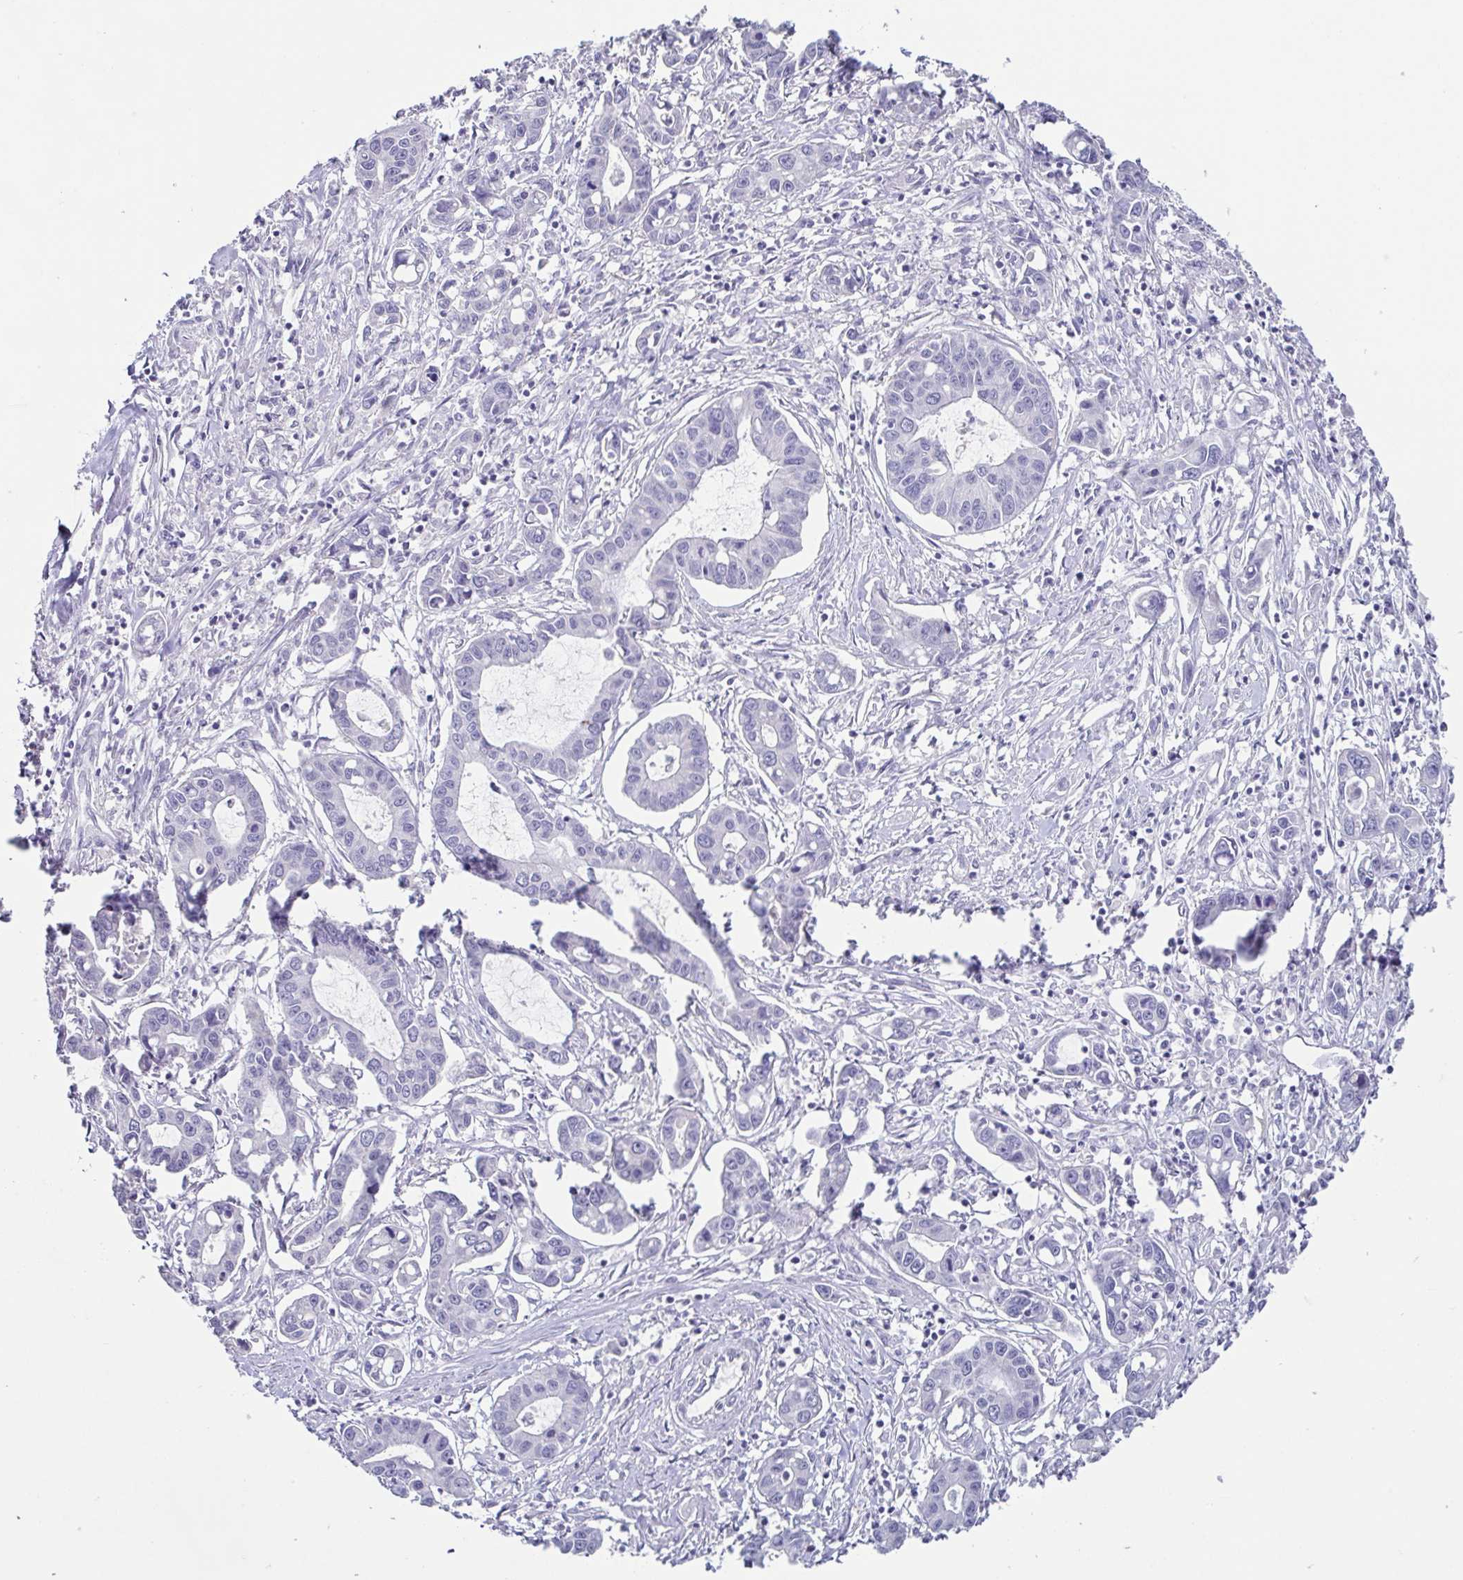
{"staining": {"intensity": "negative", "quantity": "none", "location": "none"}, "tissue": "liver cancer", "cell_type": "Tumor cells", "image_type": "cancer", "snomed": [{"axis": "morphology", "description": "Cholangiocarcinoma"}, {"axis": "topography", "description": "Liver"}], "caption": "A high-resolution photomicrograph shows immunohistochemistry (IHC) staining of liver cancer (cholangiocarcinoma), which exhibits no significant positivity in tumor cells.", "gene": "RDH11", "patient": {"sex": "male", "age": 58}}